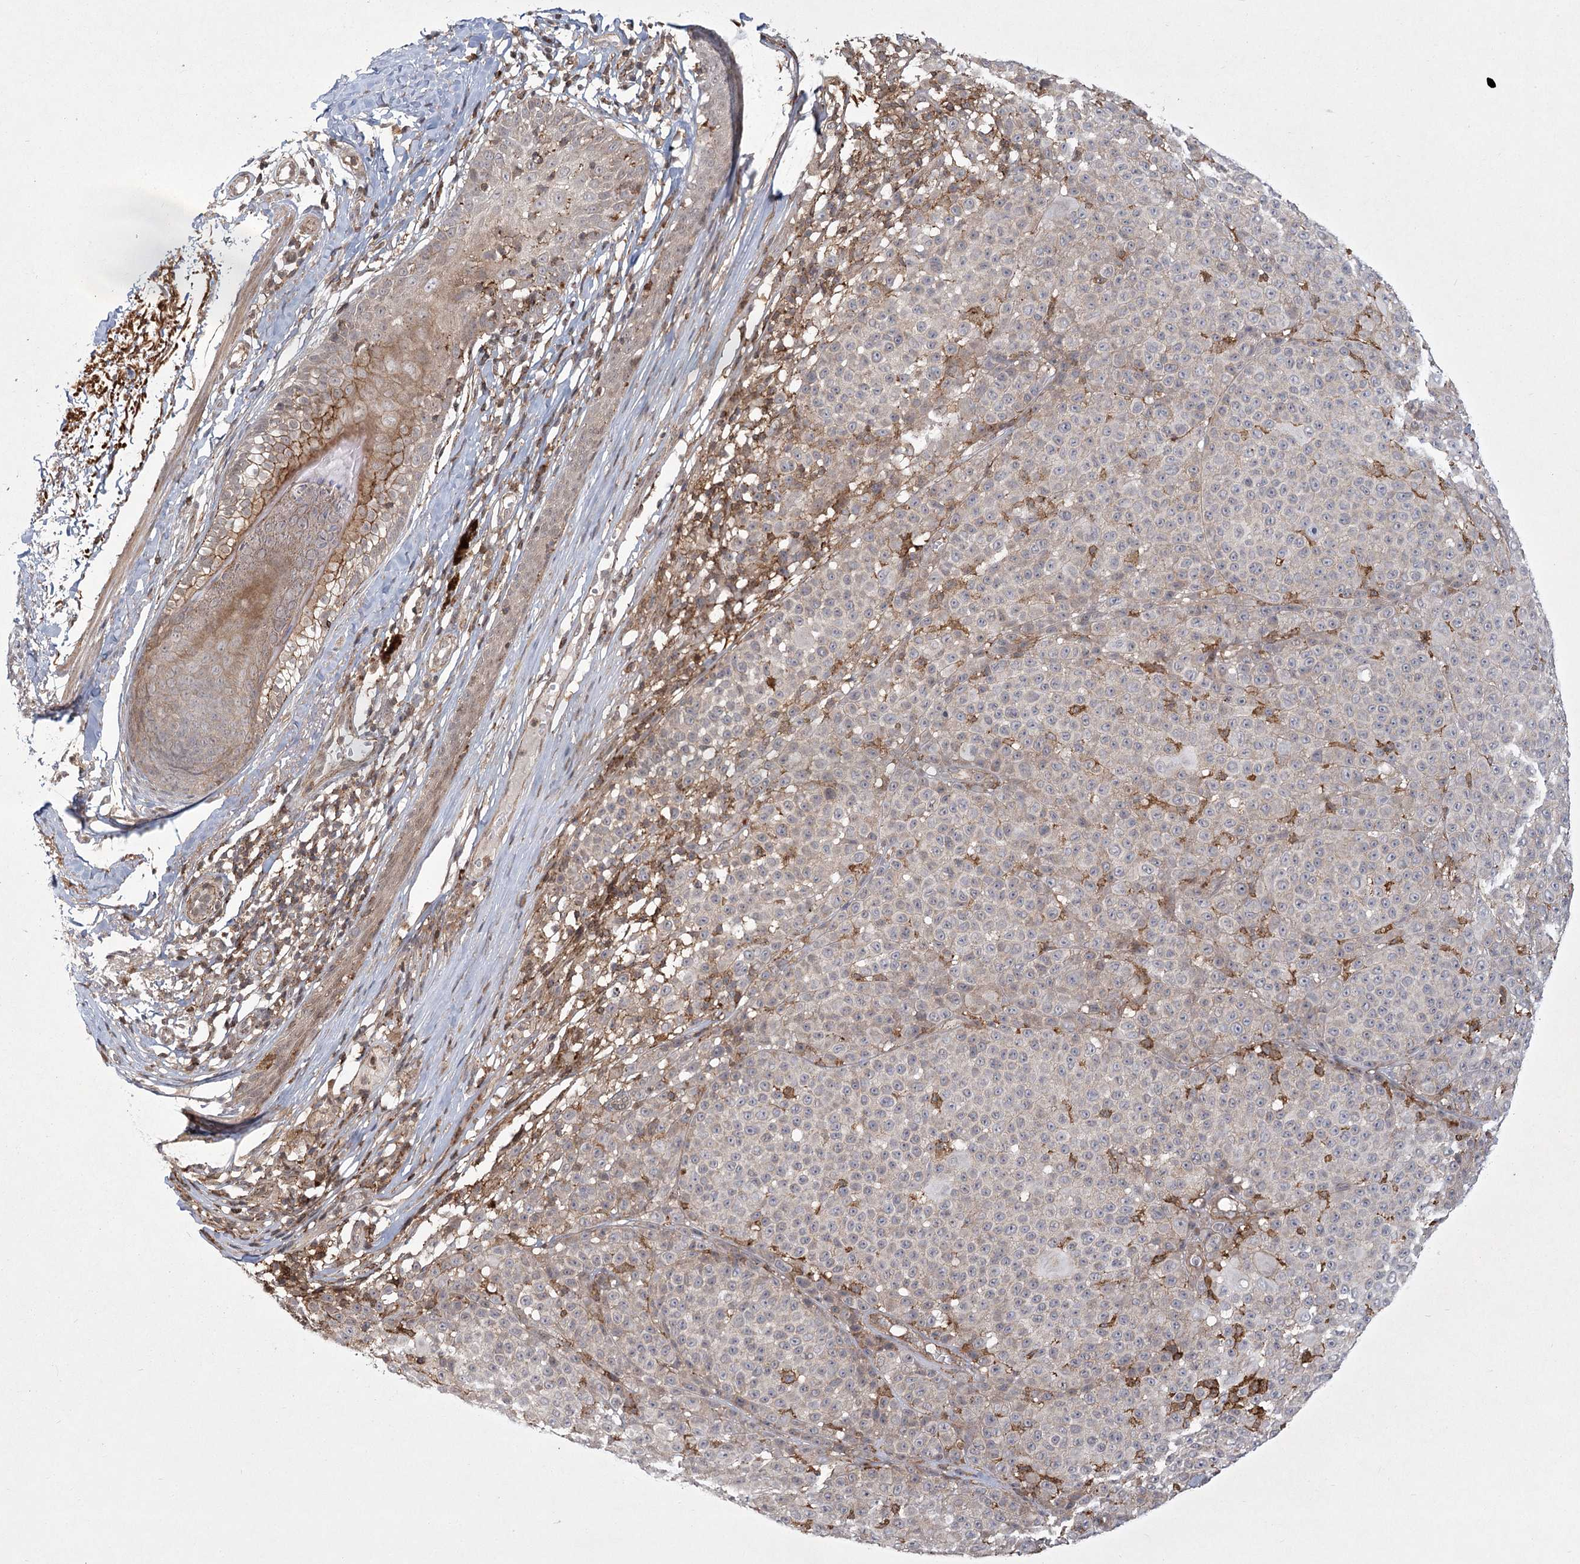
{"staining": {"intensity": "negative", "quantity": "none", "location": "none"}, "tissue": "melanoma", "cell_type": "Tumor cells", "image_type": "cancer", "snomed": [{"axis": "morphology", "description": "Malignant melanoma, NOS"}, {"axis": "topography", "description": "Skin"}], "caption": "Immunohistochemistry of human malignant melanoma demonstrates no positivity in tumor cells.", "gene": "MEPE", "patient": {"sex": "female", "age": 94}}